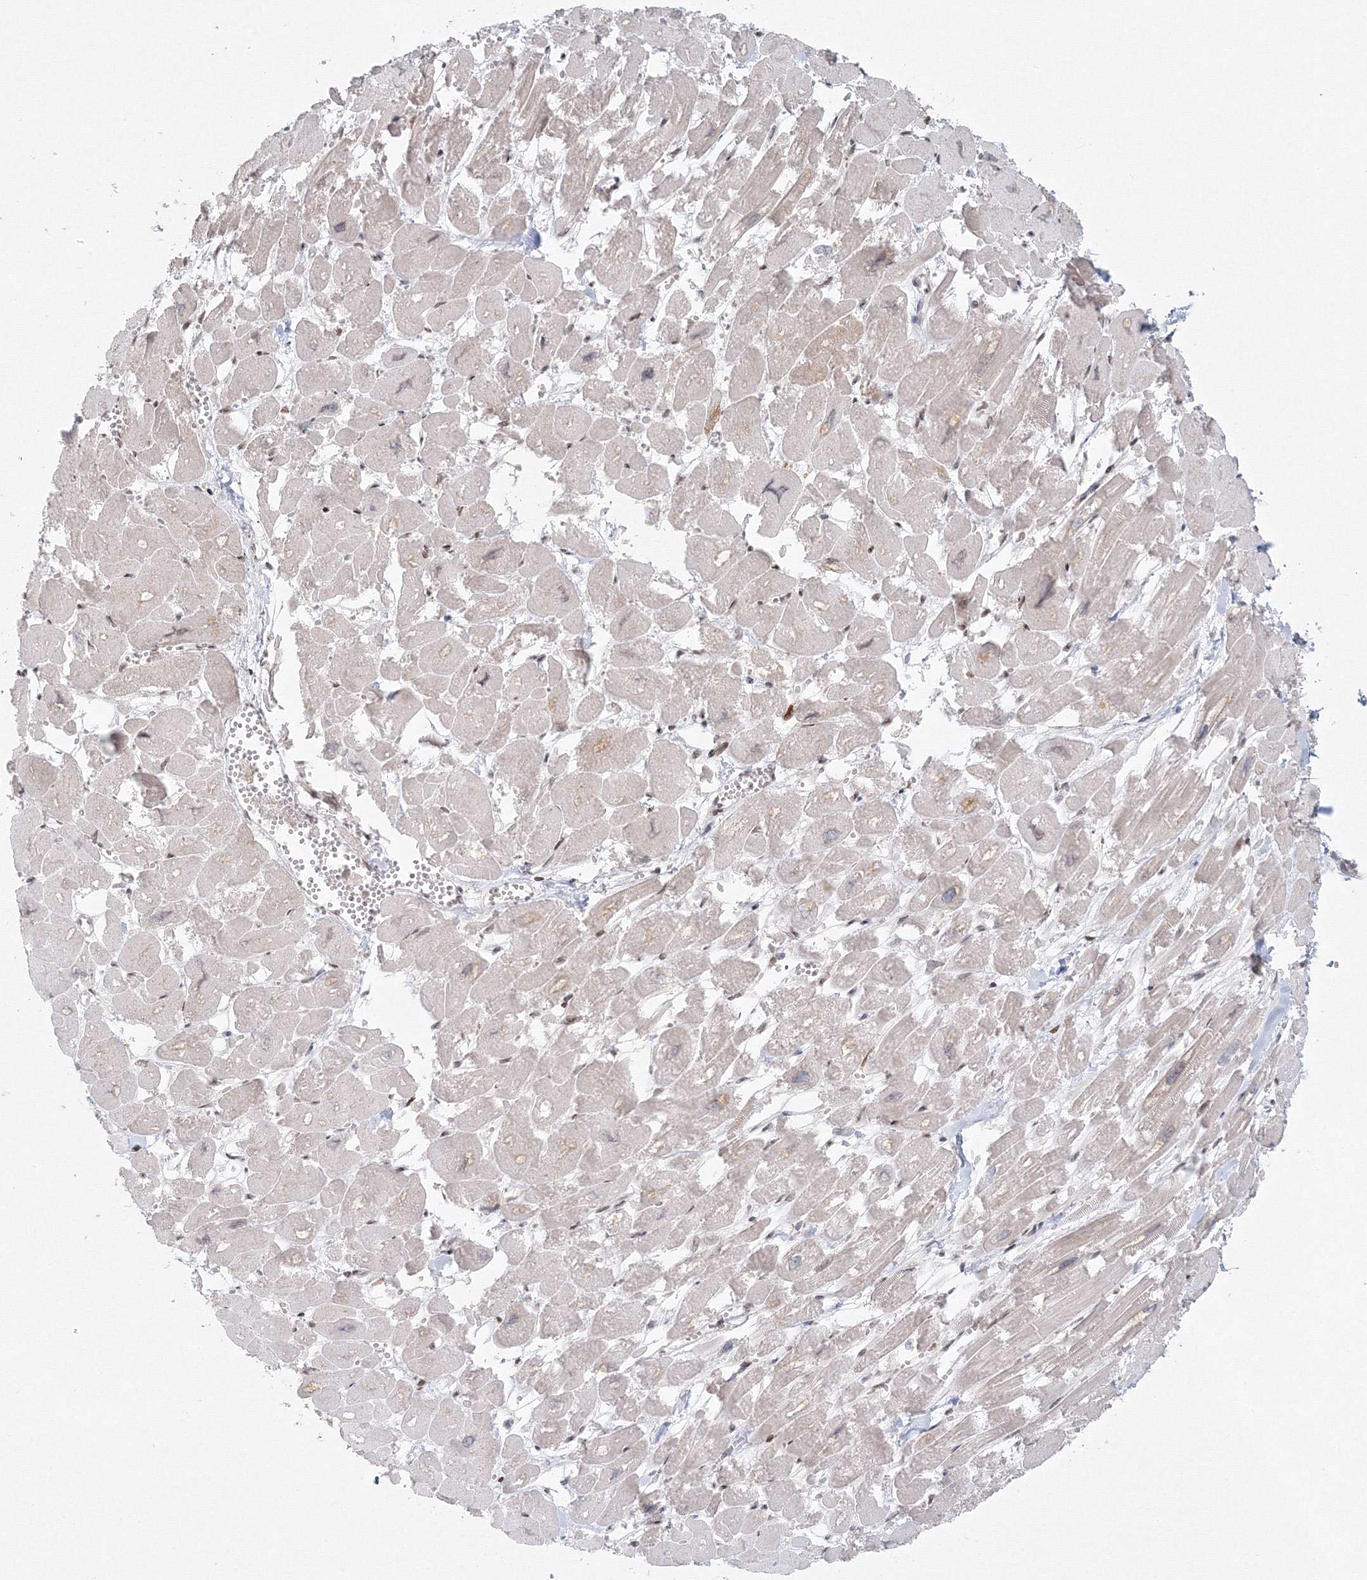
{"staining": {"intensity": "weak", "quantity": "25%-75%", "location": "cytoplasmic/membranous"}, "tissue": "heart muscle", "cell_type": "Cardiomyocytes", "image_type": "normal", "snomed": [{"axis": "morphology", "description": "Normal tissue, NOS"}, {"axis": "topography", "description": "Heart"}], "caption": "Immunohistochemistry (DAB (3,3'-diaminobenzidine)) staining of normal human heart muscle displays weak cytoplasmic/membranous protein positivity in about 25%-75% of cardiomyocytes.", "gene": "KIF4A", "patient": {"sex": "male", "age": 54}}